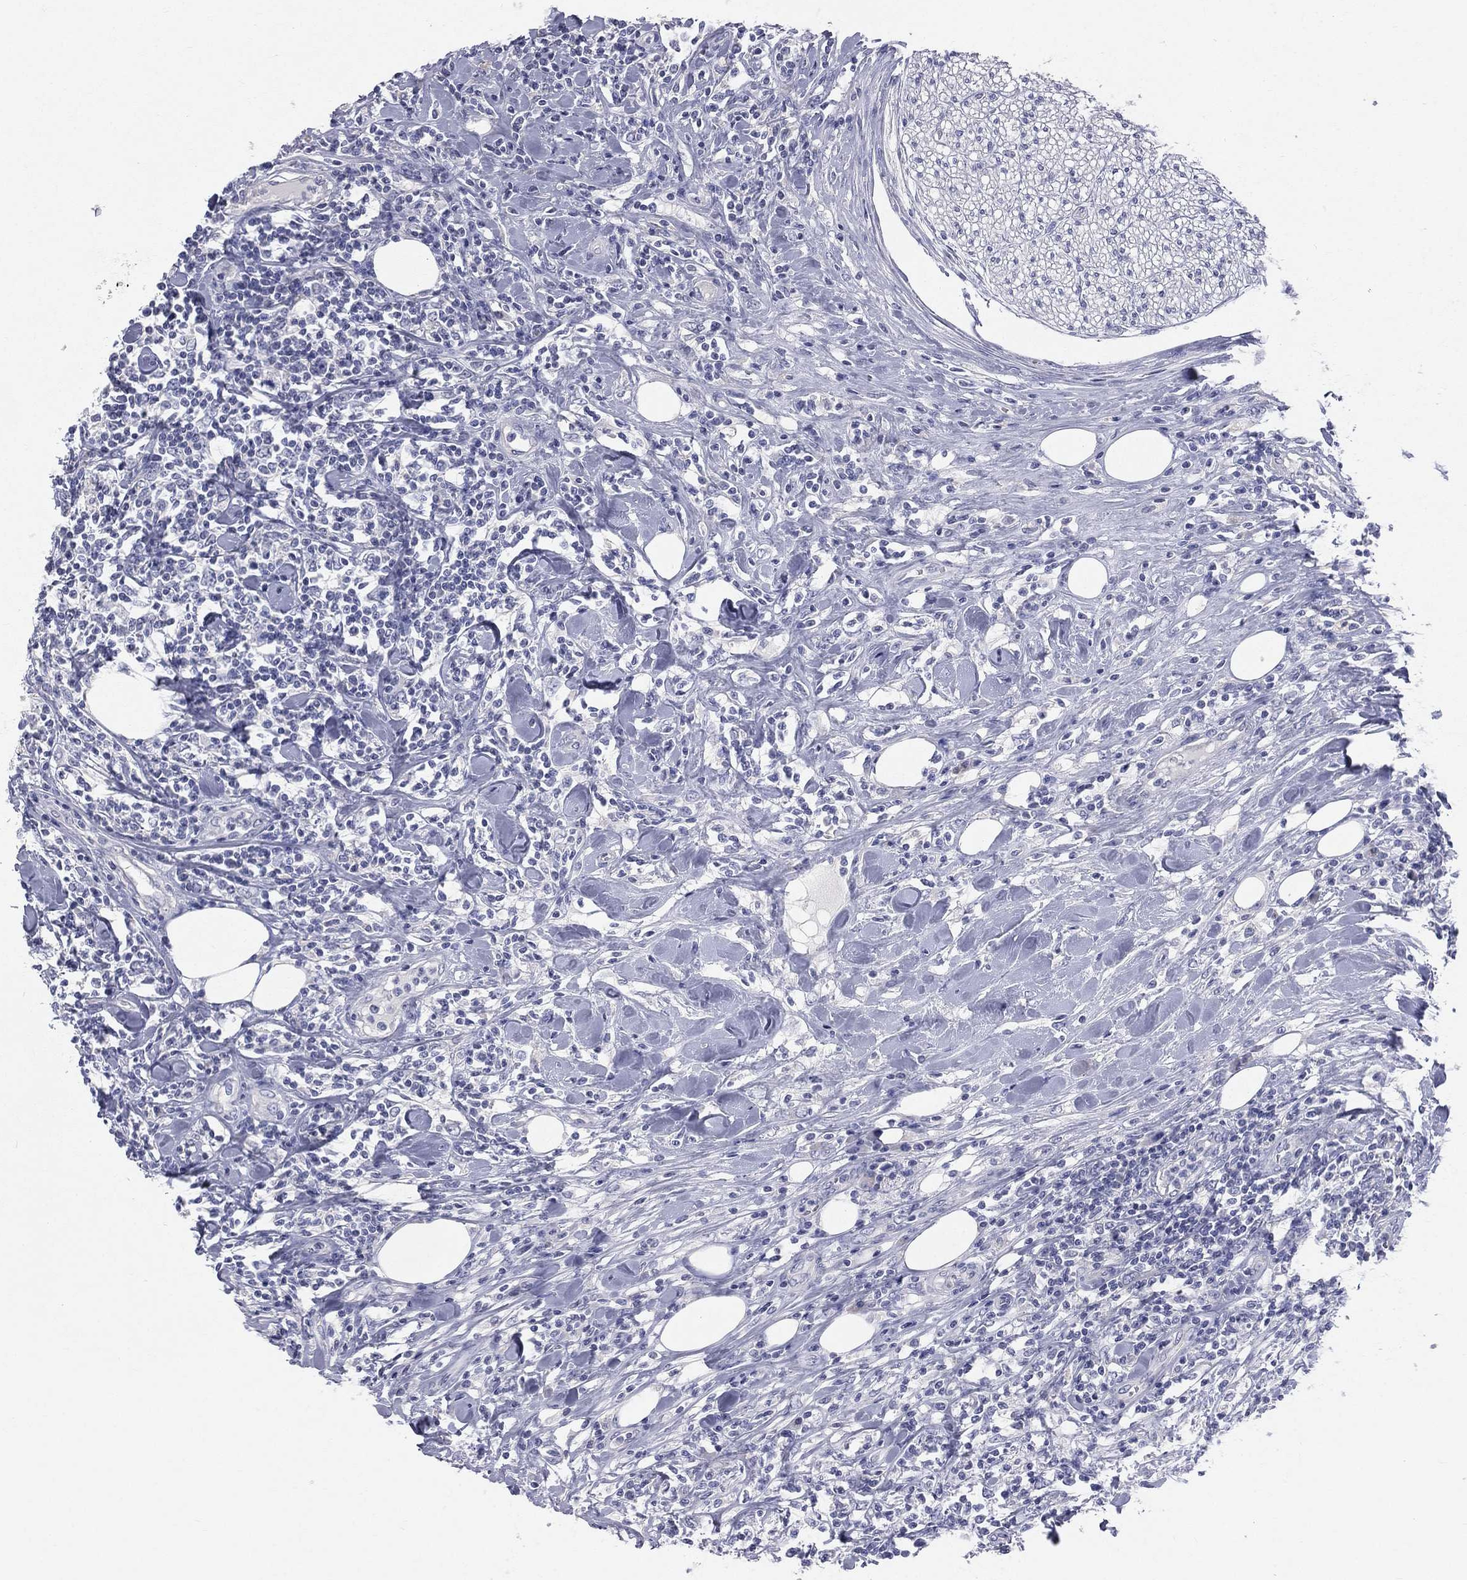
{"staining": {"intensity": "negative", "quantity": "none", "location": "none"}, "tissue": "lymphoma", "cell_type": "Tumor cells", "image_type": "cancer", "snomed": [{"axis": "morphology", "description": "Malignant lymphoma, non-Hodgkin's type, High grade"}, {"axis": "topography", "description": "Lymph node"}], "caption": "Protein analysis of lymphoma displays no significant positivity in tumor cells.", "gene": "STK31", "patient": {"sex": "female", "age": 84}}